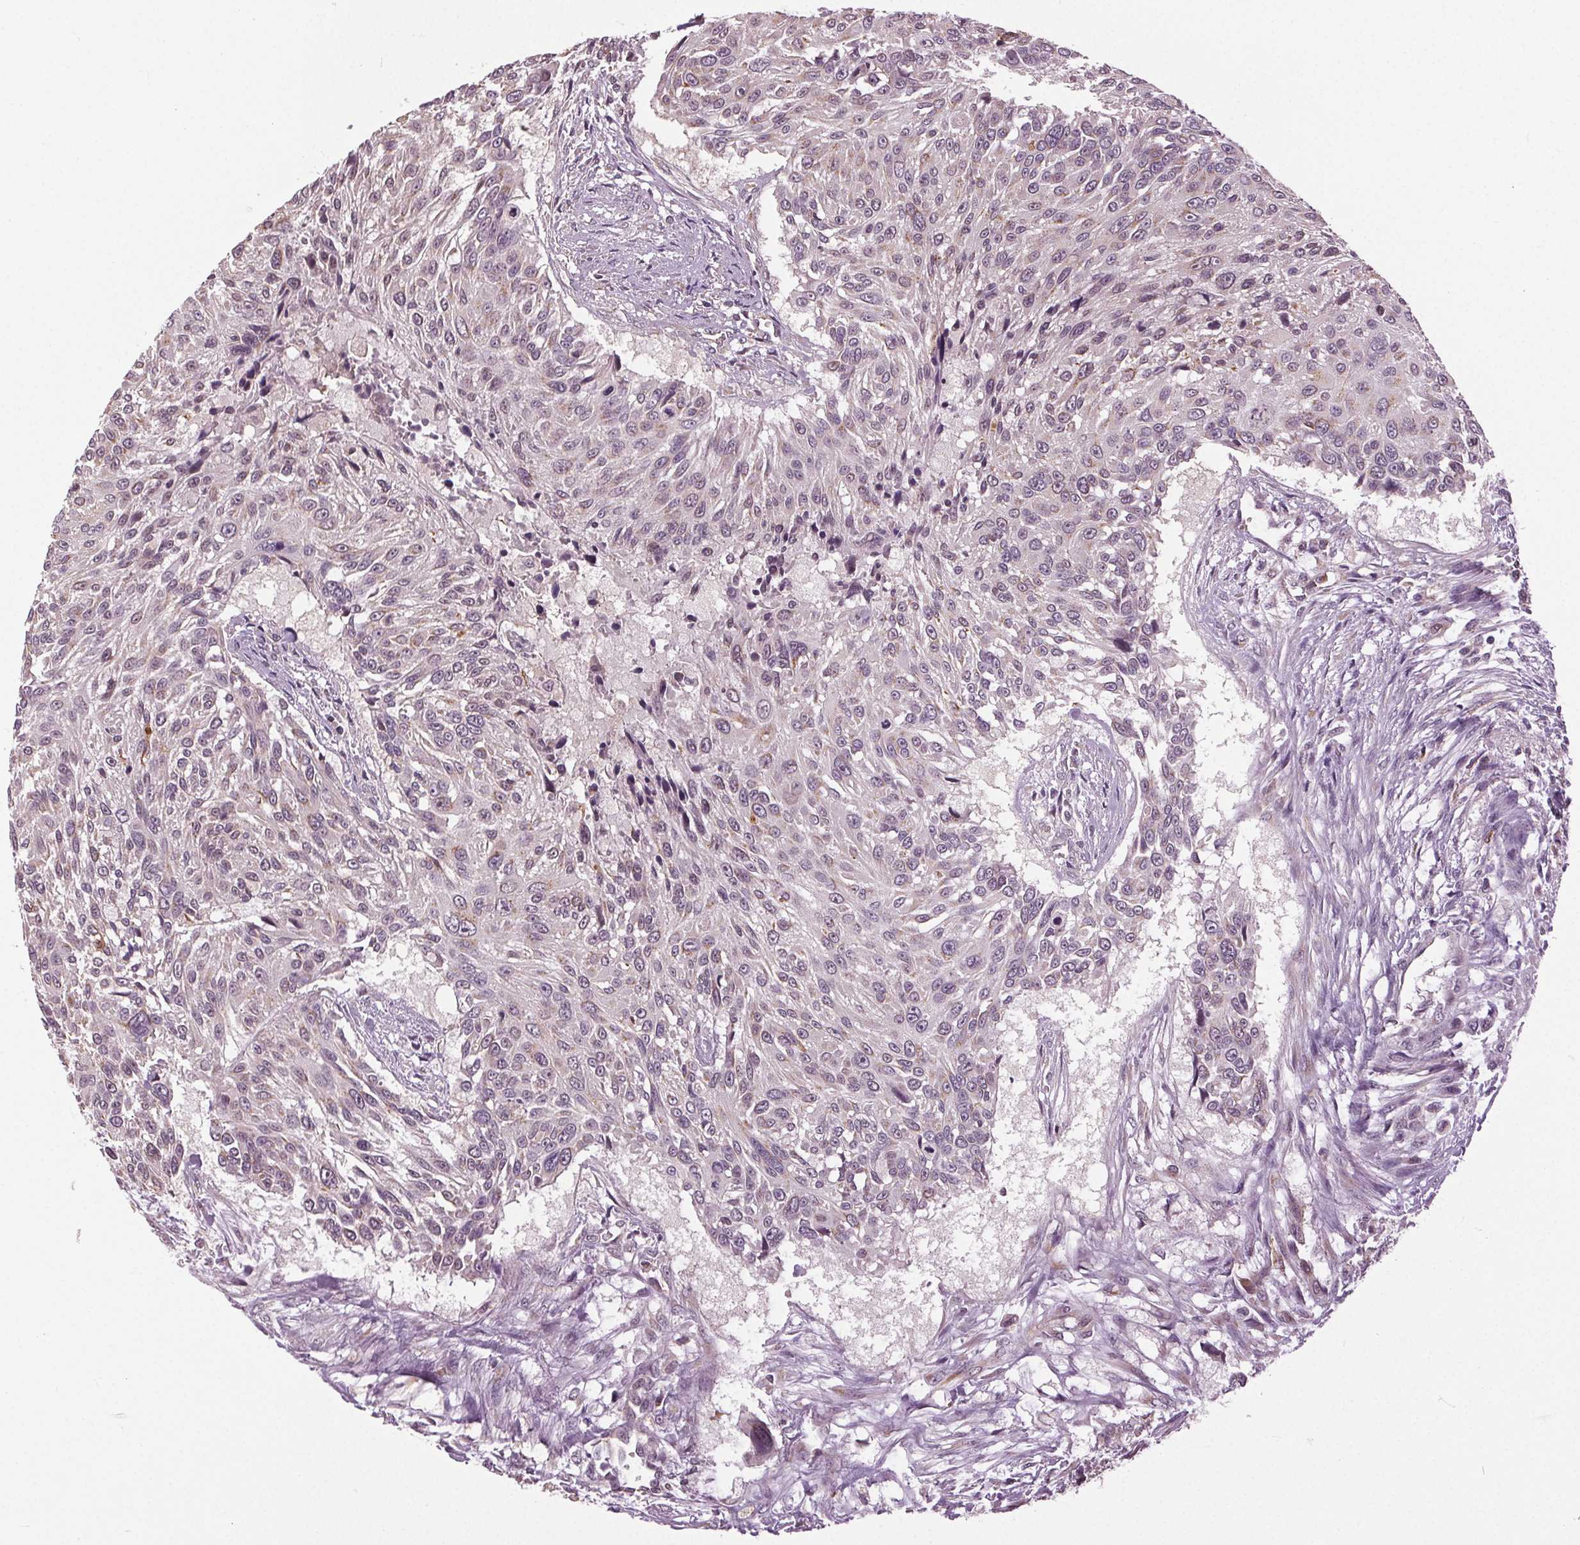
{"staining": {"intensity": "weak", "quantity": "<25%", "location": "cytoplasmic/membranous"}, "tissue": "urothelial cancer", "cell_type": "Tumor cells", "image_type": "cancer", "snomed": [{"axis": "morphology", "description": "Urothelial carcinoma, NOS"}, {"axis": "topography", "description": "Urinary bladder"}], "caption": "A micrograph of human transitional cell carcinoma is negative for staining in tumor cells.", "gene": "BSDC1", "patient": {"sex": "male", "age": 55}}